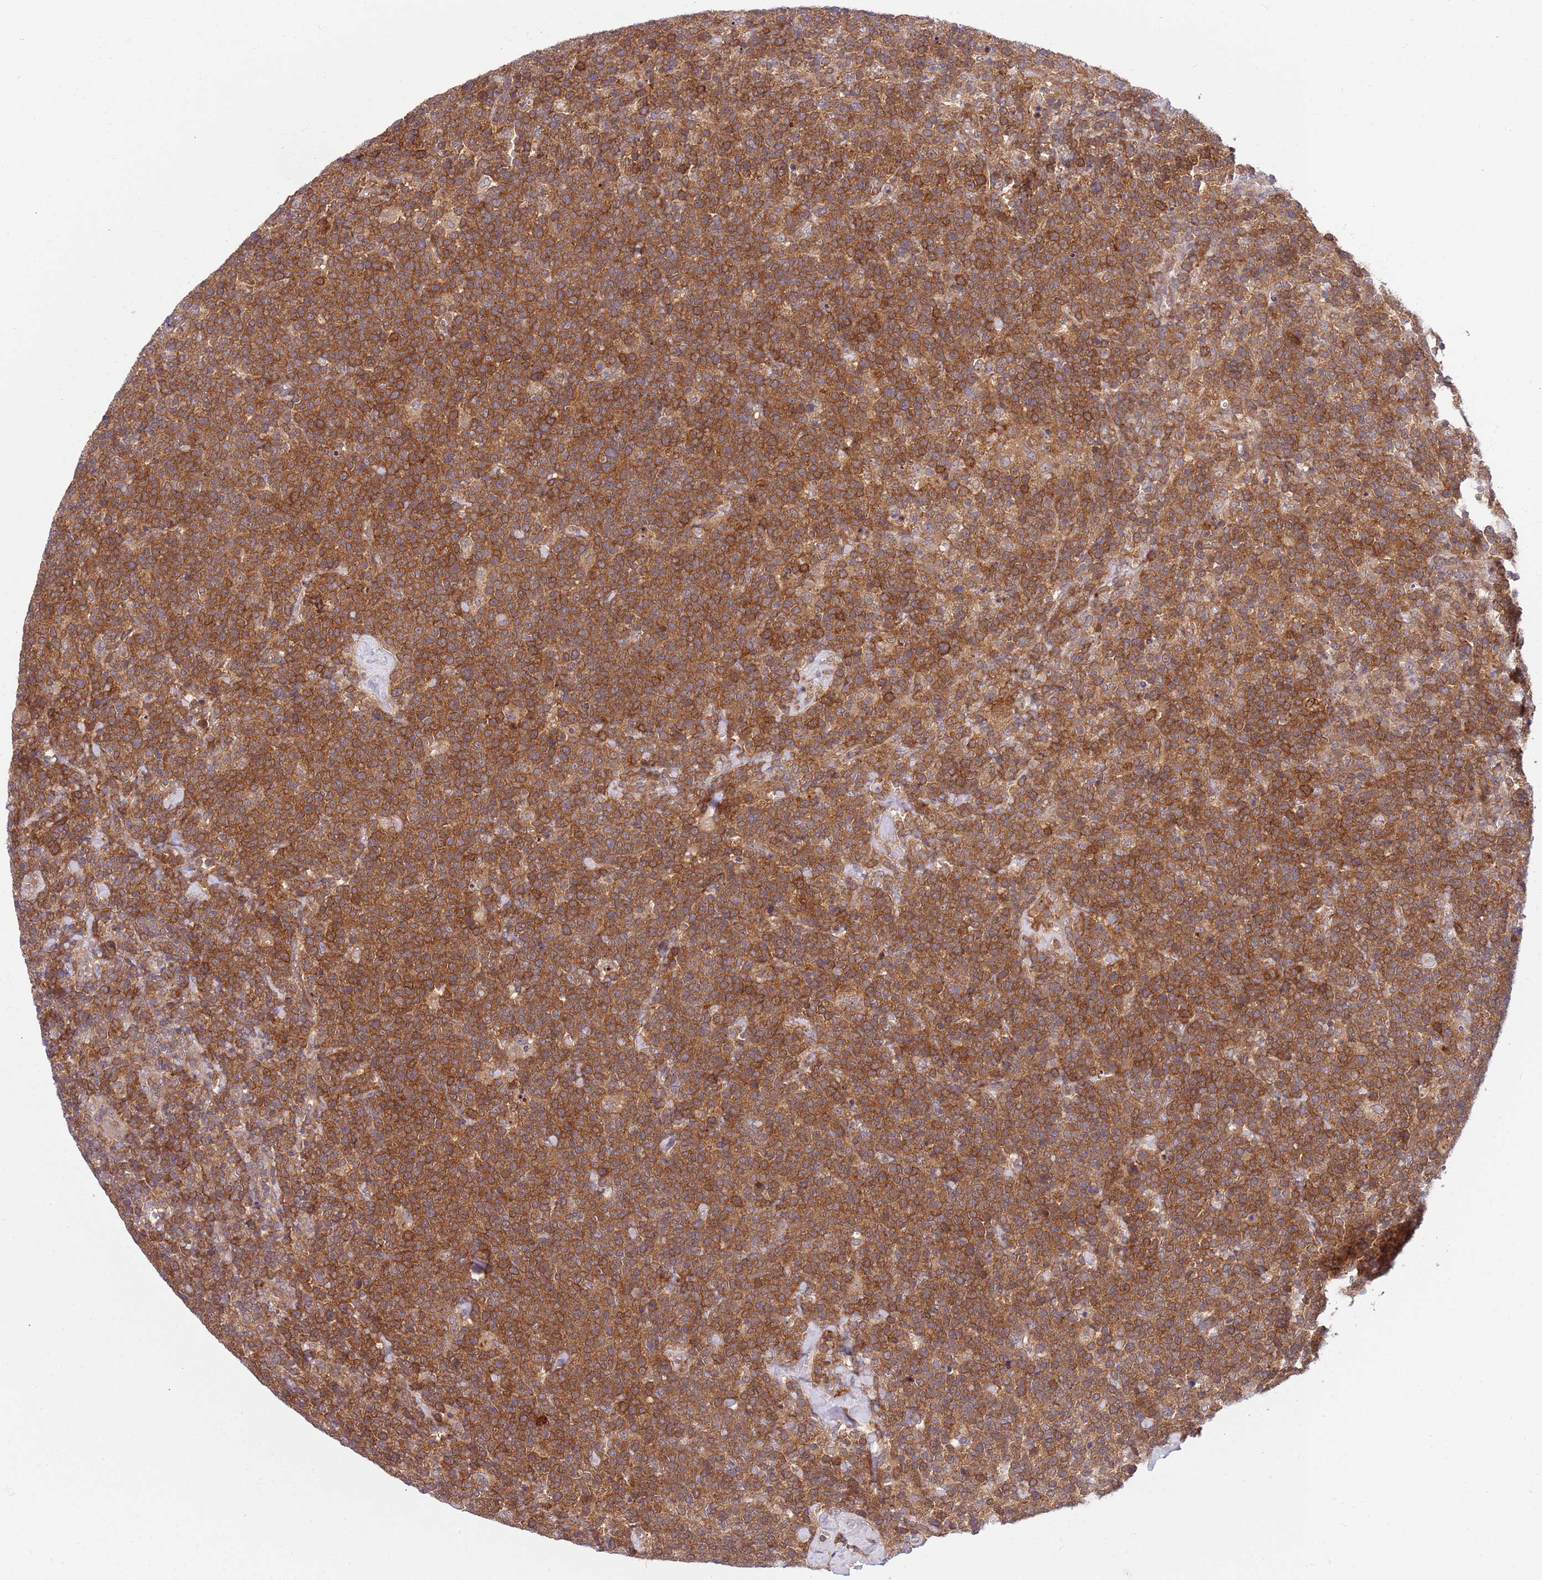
{"staining": {"intensity": "strong", "quantity": ">75%", "location": "cytoplasmic/membranous"}, "tissue": "lymphoma", "cell_type": "Tumor cells", "image_type": "cancer", "snomed": [{"axis": "morphology", "description": "Malignant lymphoma, non-Hodgkin's type, High grade"}, {"axis": "topography", "description": "Lymph node"}], "caption": "A histopathology image showing strong cytoplasmic/membranous positivity in about >75% of tumor cells in lymphoma, as visualized by brown immunohistochemical staining.", "gene": "GGA1", "patient": {"sex": "male", "age": 61}}